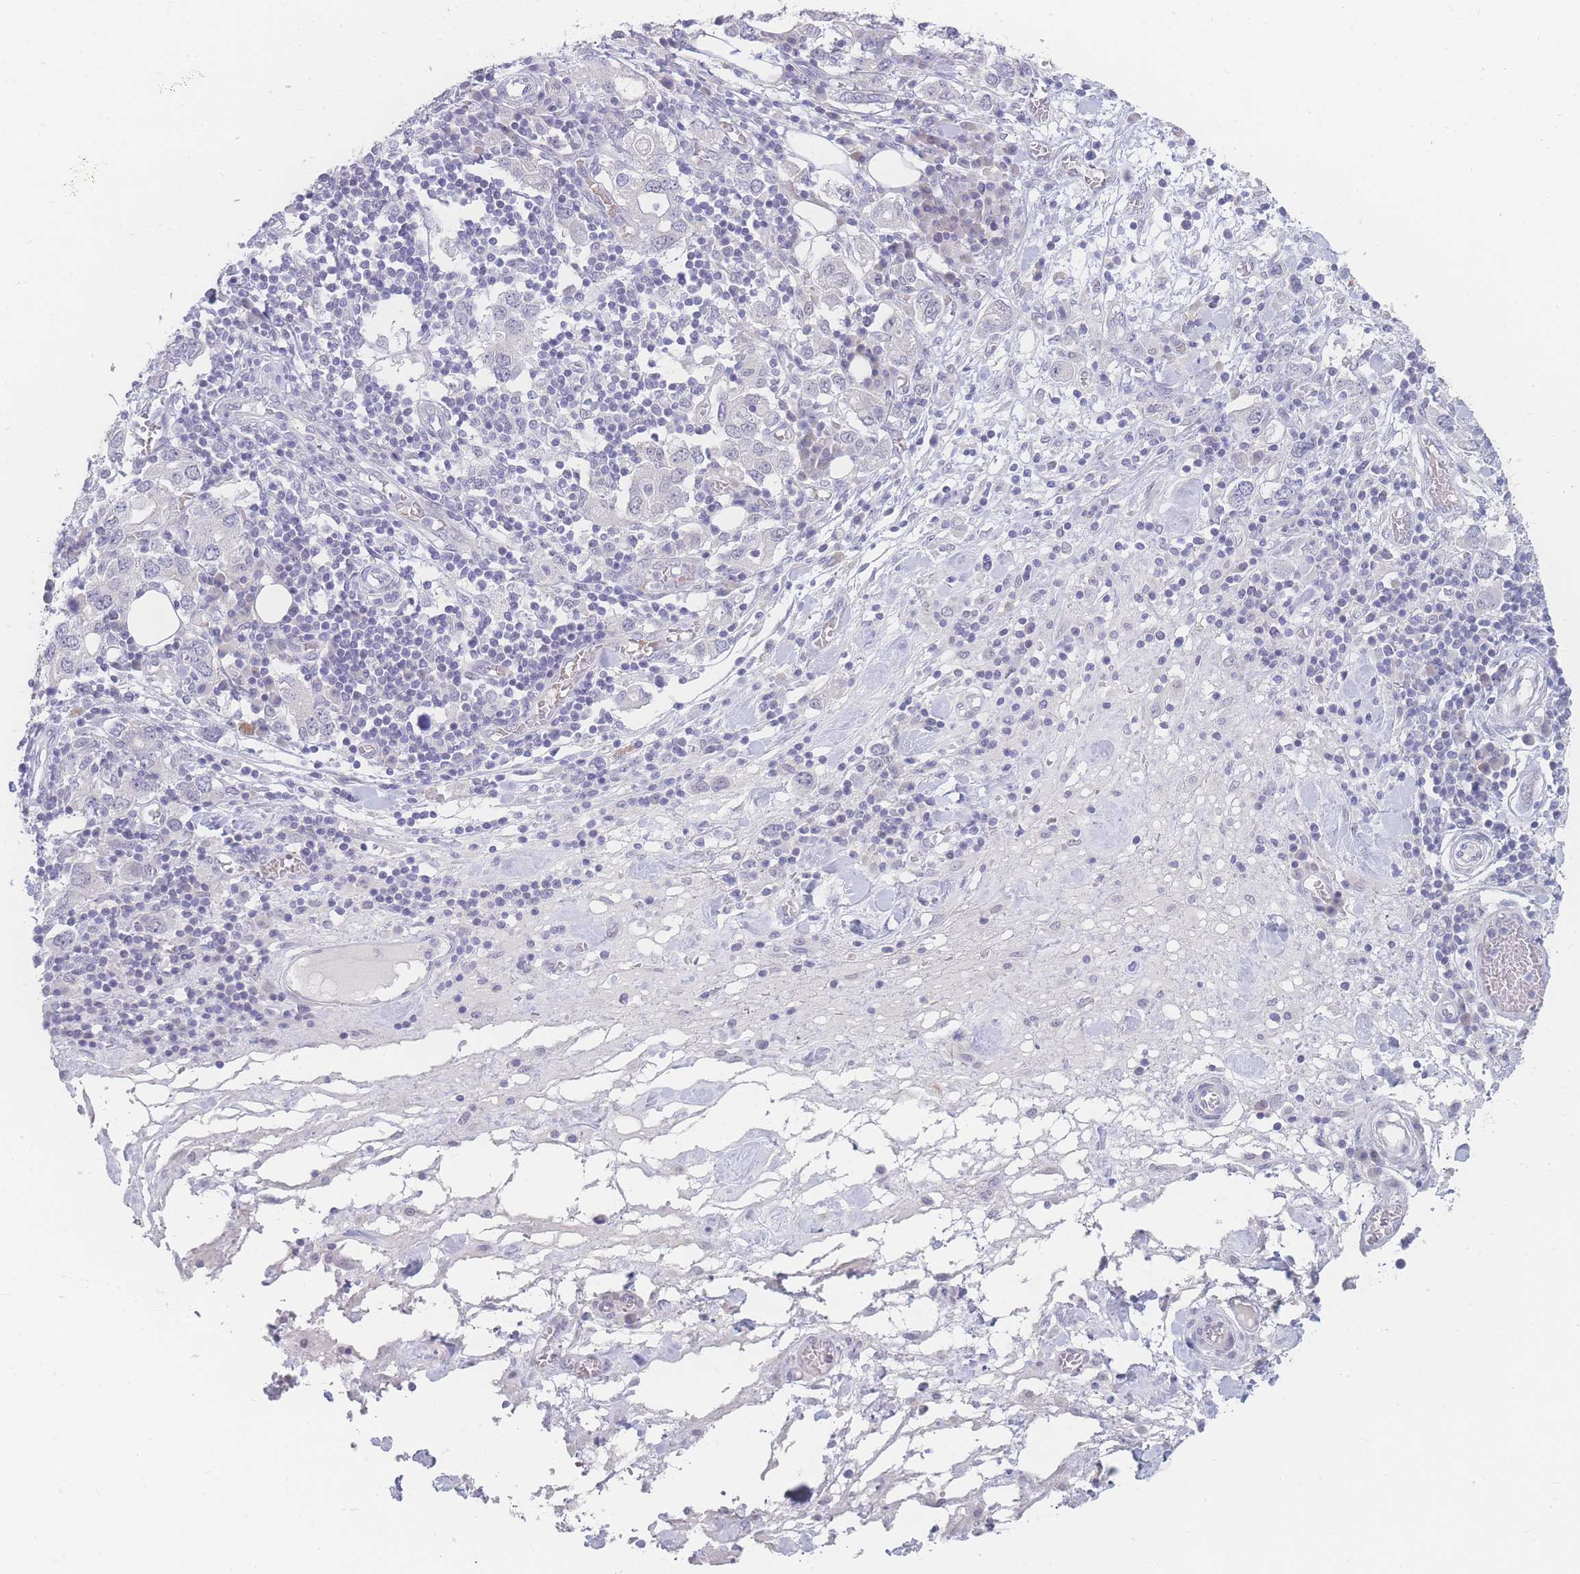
{"staining": {"intensity": "negative", "quantity": "none", "location": "none"}, "tissue": "stomach cancer", "cell_type": "Tumor cells", "image_type": "cancer", "snomed": [{"axis": "morphology", "description": "Adenocarcinoma, NOS"}, {"axis": "topography", "description": "Stomach, upper"}, {"axis": "topography", "description": "Stomach"}], "caption": "A photomicrograph of human adenocarcinoma (stomach) is negative for staining in tumor cells.", "gene": "PRSS22", "patient": {"sex": "male", "age": 62}}